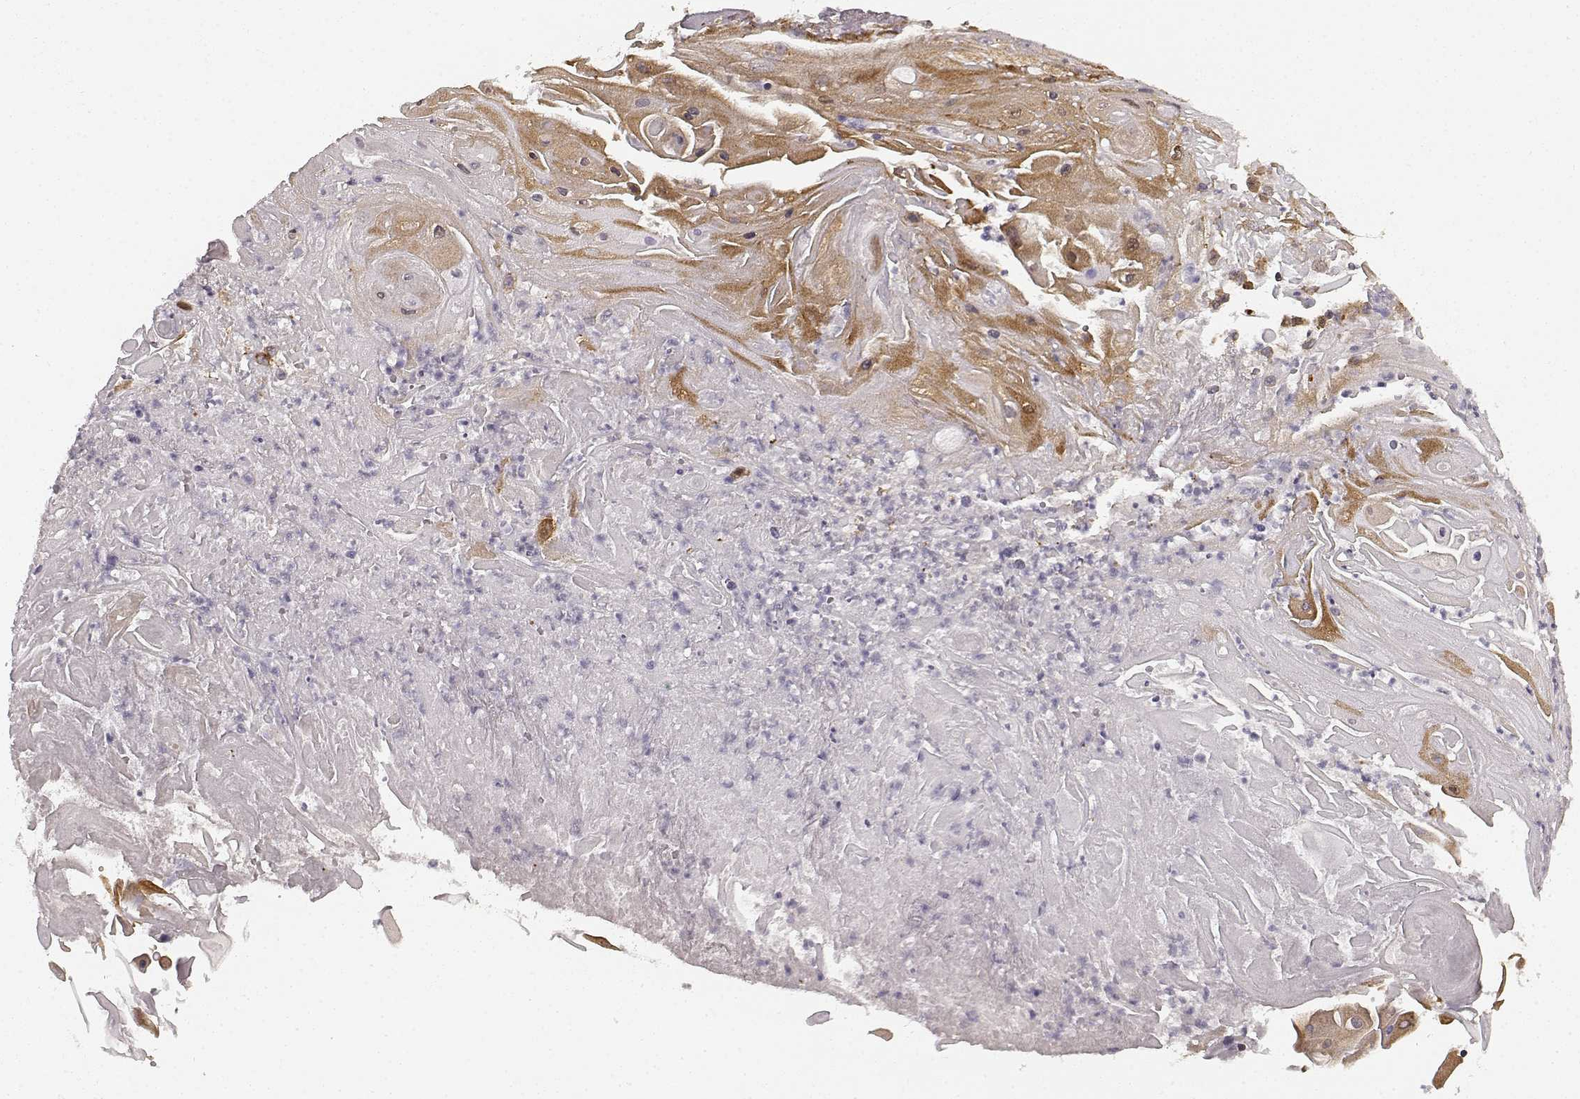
{"staining": {"intensity": "strong", "quantity": "25%-75%", "location": "cytoplasmic/membranous"}, "tissue": "skin cancer", "cell_type": "Tumor cells", "image_type": "cancer", "snomed": [{"axis": "morphology", "description": "Squamous cell carcinoma, NOS"}, {"axis": "topography", "description": "Skin"}], "caption": "Immunohistochemistry of squamous cell carcinoma (skin) reveals high levels of strong cytoplasmic/membranous positivity in approximately 25%-75% of tumor cells. Immunohistochemistry (ihc) stains the protein of interest in brown and the nuclei are stained blue.", "gene": "TMEM14A", "patient": {"sex": "male", "age": 62}}